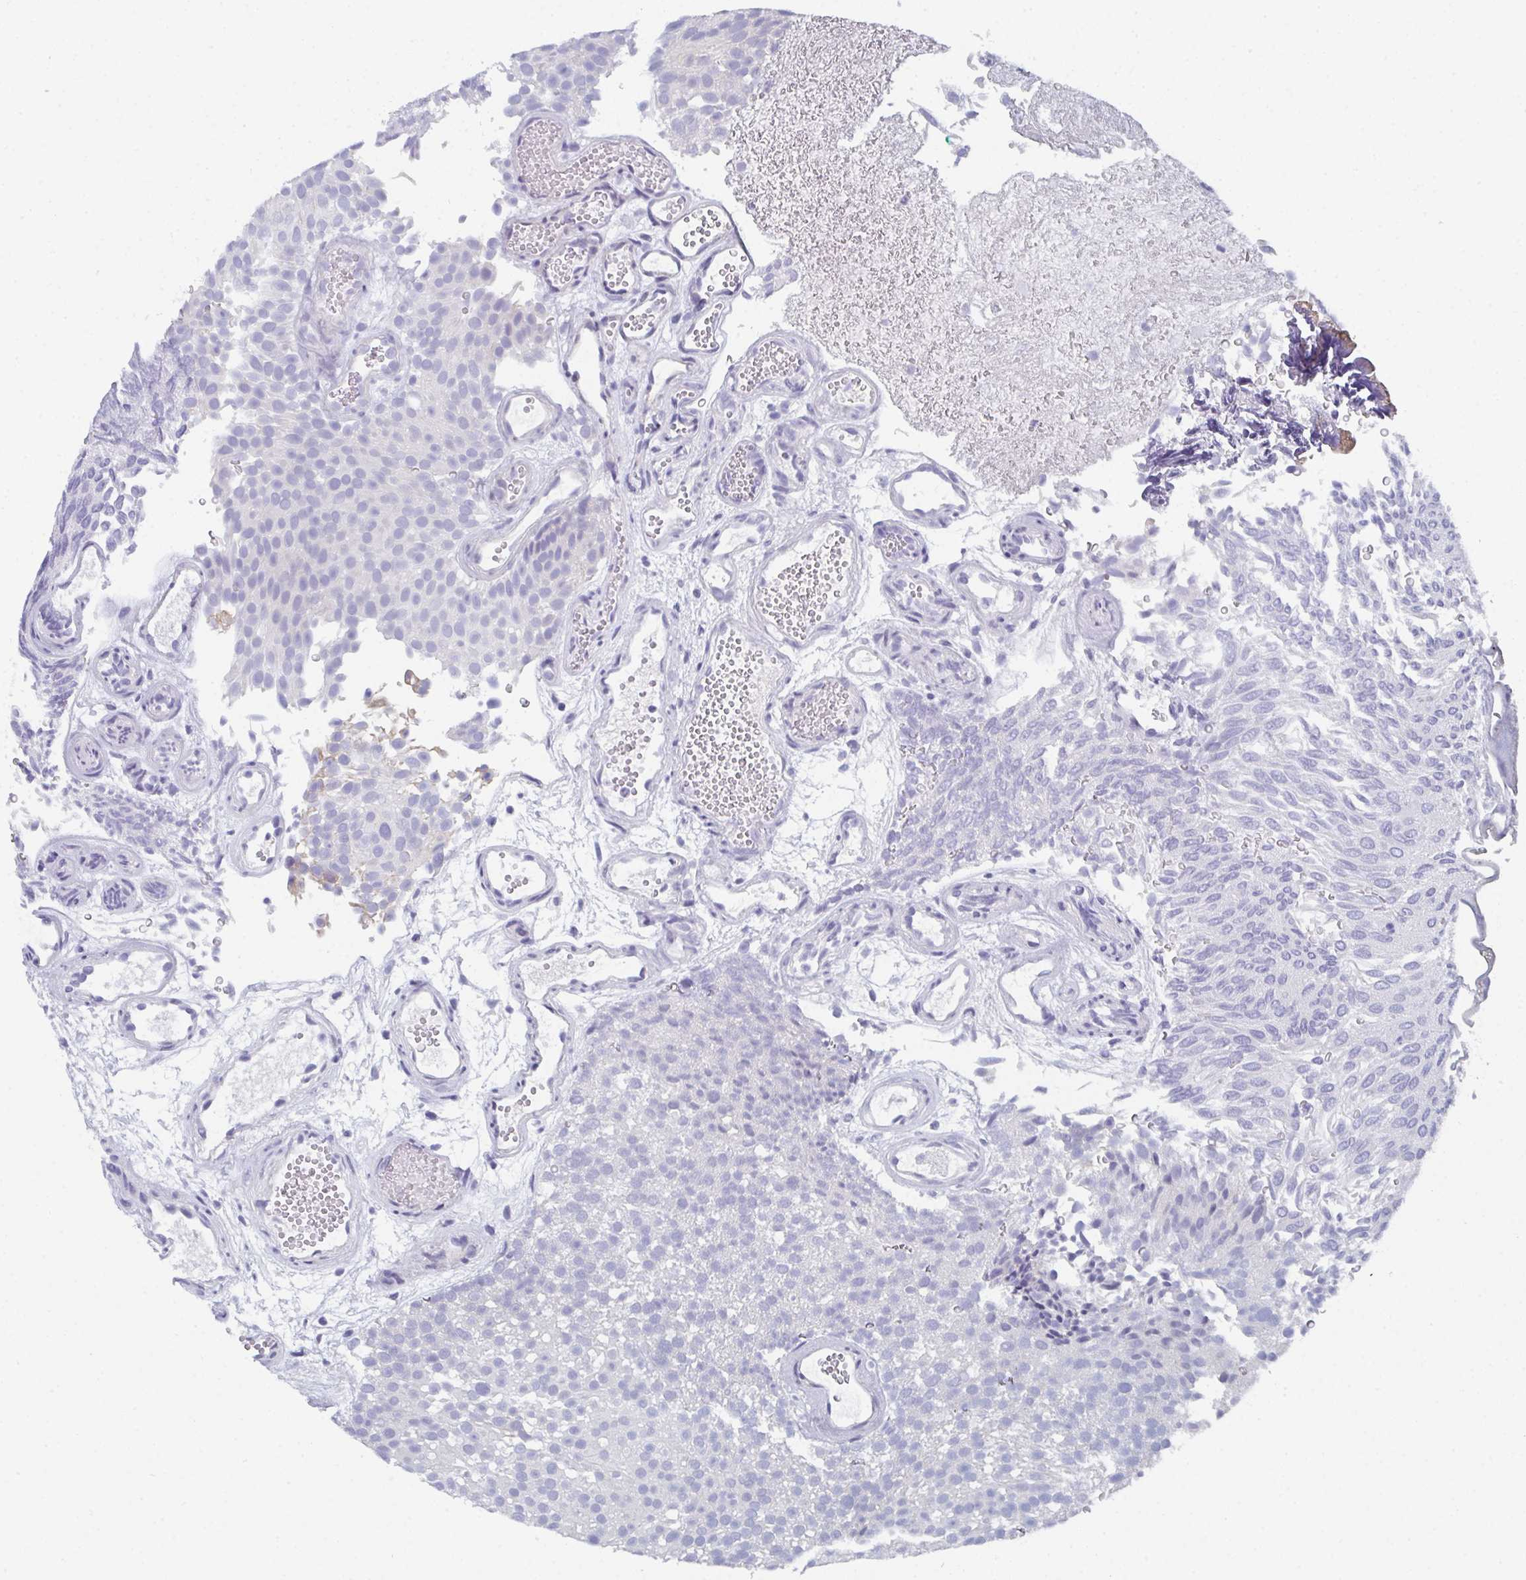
{"staining": {"intensity": "negative", "quantity": "none", "location": "none"}, "tissue": "urothelial cancer", "cell_type": "Tumor cells", "image_type": "cancer", "snomed": [{"axis": "morphology", "description": "Urothelial carcinoma, Low grade"}, {"axis": "topography", "description": "Urinary bladder"}], "caption": "DAB (3,3'-diaminobenzidine) immunohistochemical staining of urothelial cancer exhibits no significant staining in tumor cells.", "gene": "DYDC2", "patient": {"sex": "male", "age": 78}}